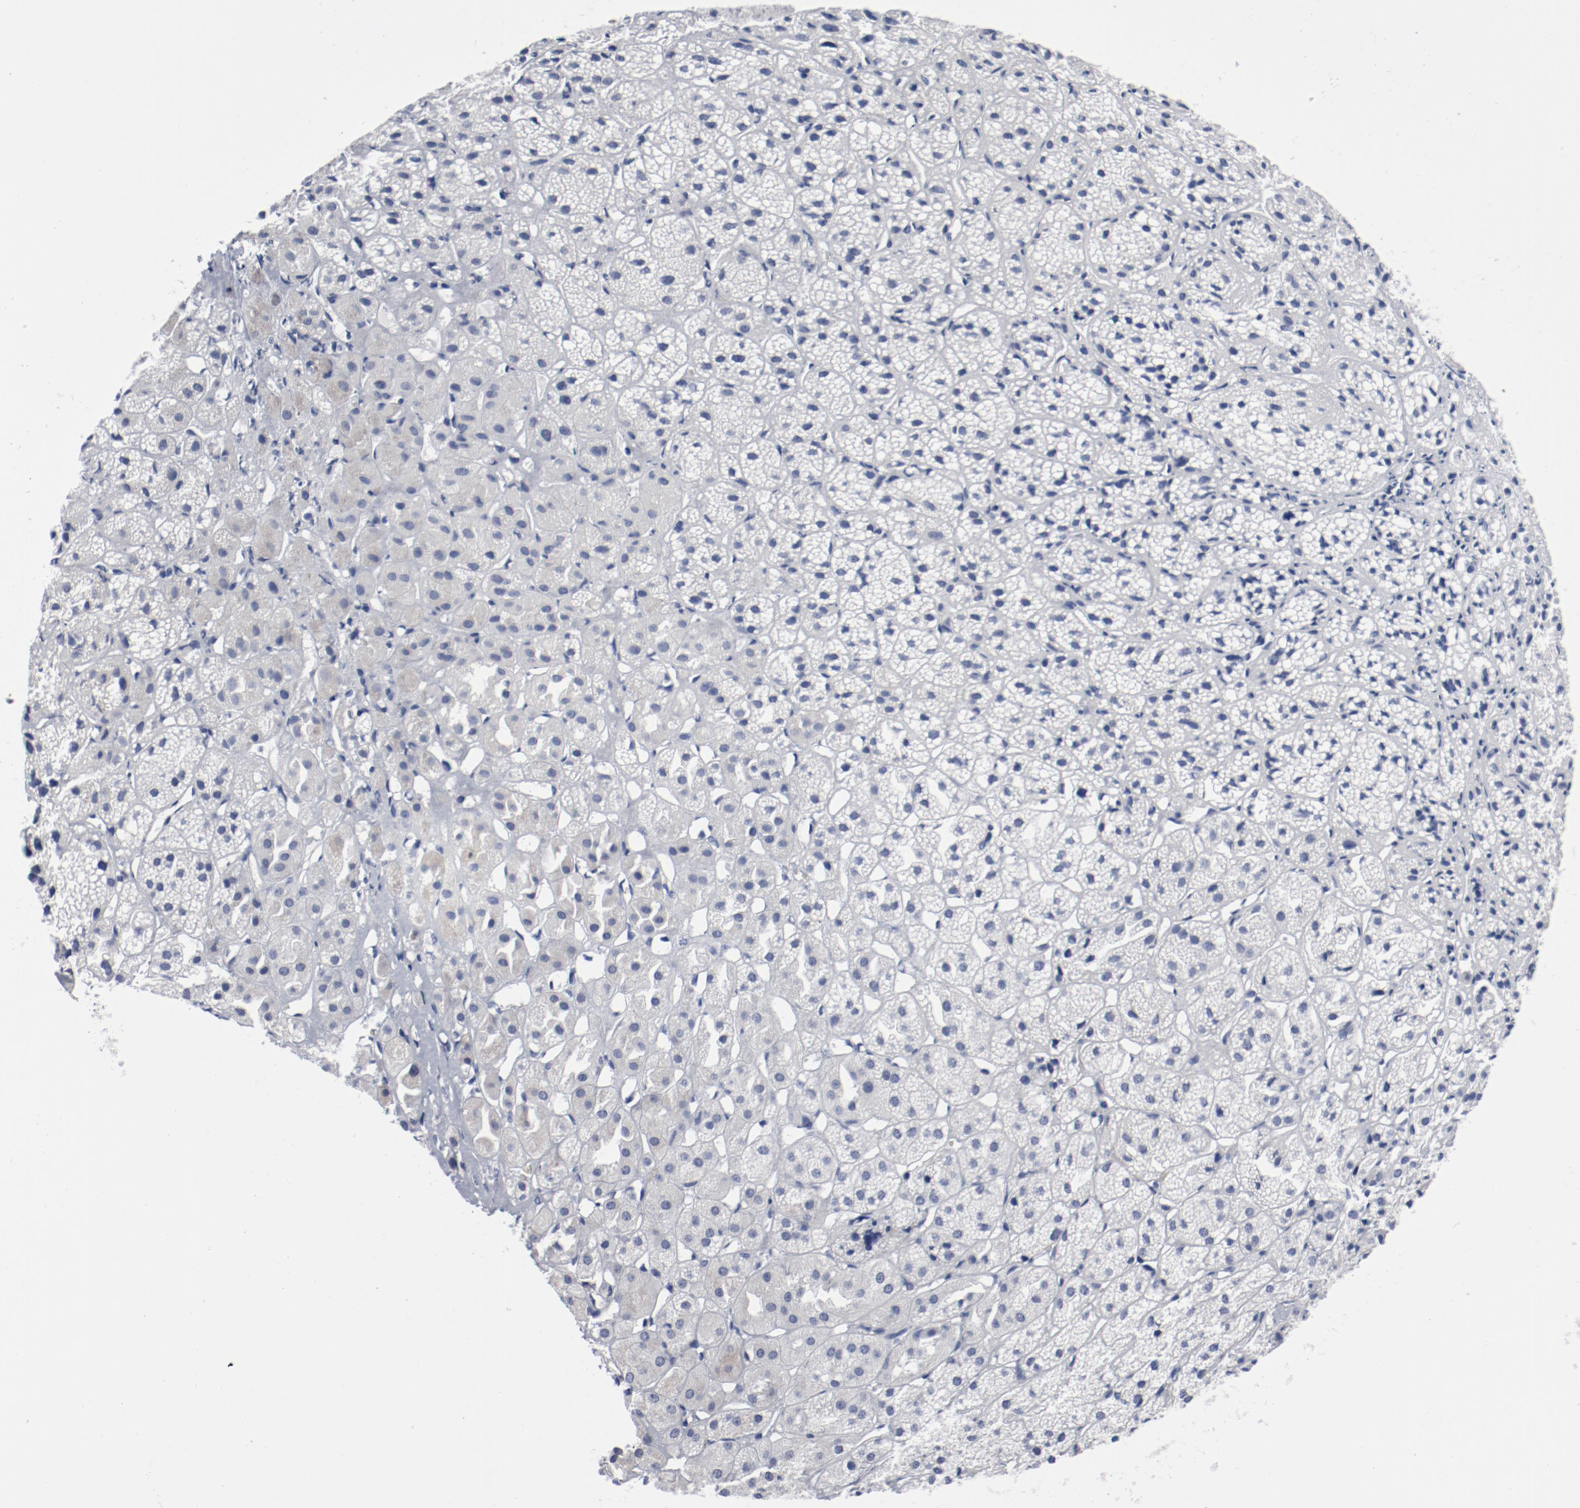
{"staining": {"intensity": "negative", "quantity": "none", "location": "none"}, "tissue": "adrenal gland", "cell_type": "Glandular cells", "image_type": "normal", "snomed": [{"axis": "morphology", "description": "Normal tissue, NOS"}, {"axis": "topography", "description": "Adrenal gland"}], "caption": "Protein analysis of normal adrenal gland shows no significant staining in glandular cells. The staining is performed using DAB brown chromogen with nuclei counter-stained in using hematoxylin.", "gene": "ANKLE2", "patient": {"sex": "female", "age": 71}}